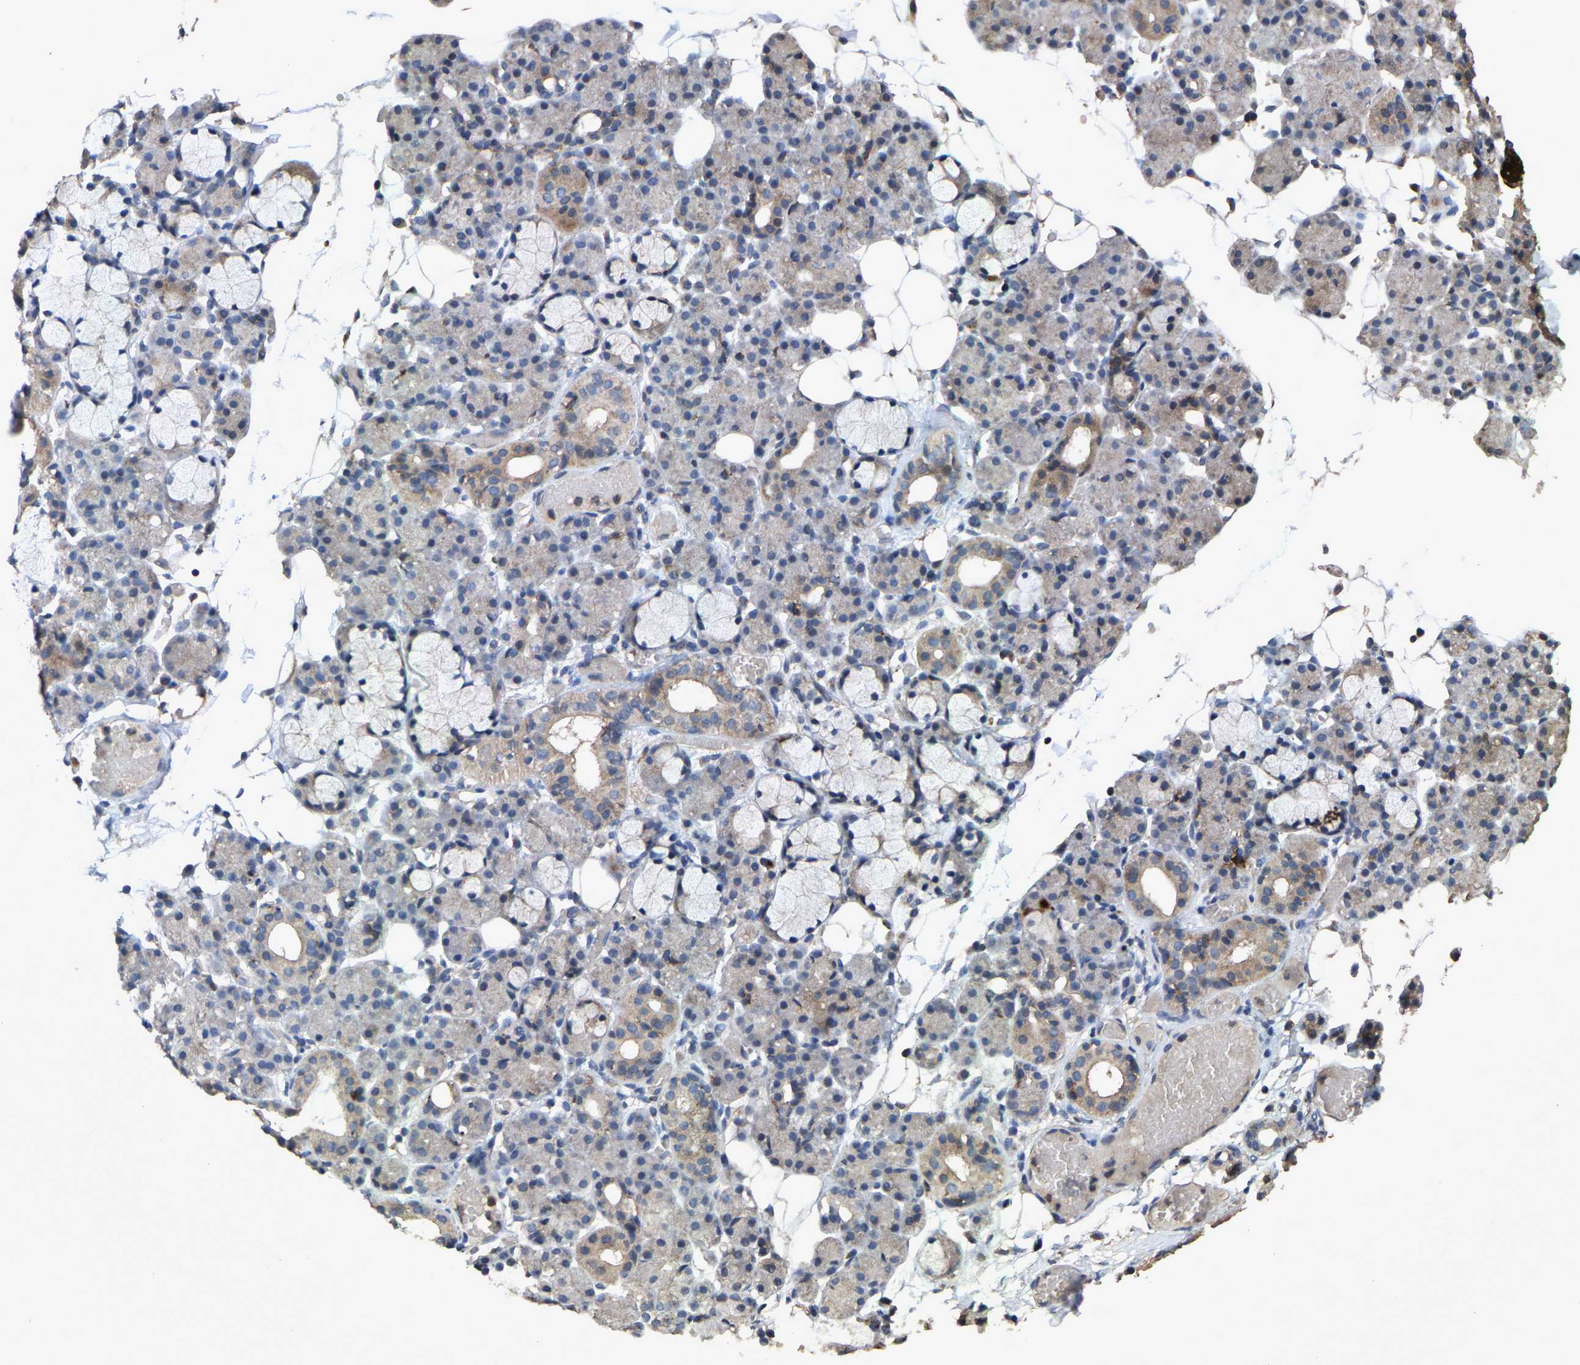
{"staining": {"intensity": "weak", "quantity": "25%-75%", "location": "cytoplasmic/membranous"}, "tissue": "salivary gland", "cell_type": "Glandular cells", "image_type": "normal", "snomed": [{"axis": "morphology", "description": "Normal tissue, NOS"}, {"axis": "topography", "description": "Salivary gland"}], "caption": "IHC (DAB) staining of unremarkable human salivary gland shows weak cytoplasmic/membranous protein staining in about 25%-75% of glandular cells.", "gene": "TDRKH", "patient": {"sex": "male", "age": 63}}